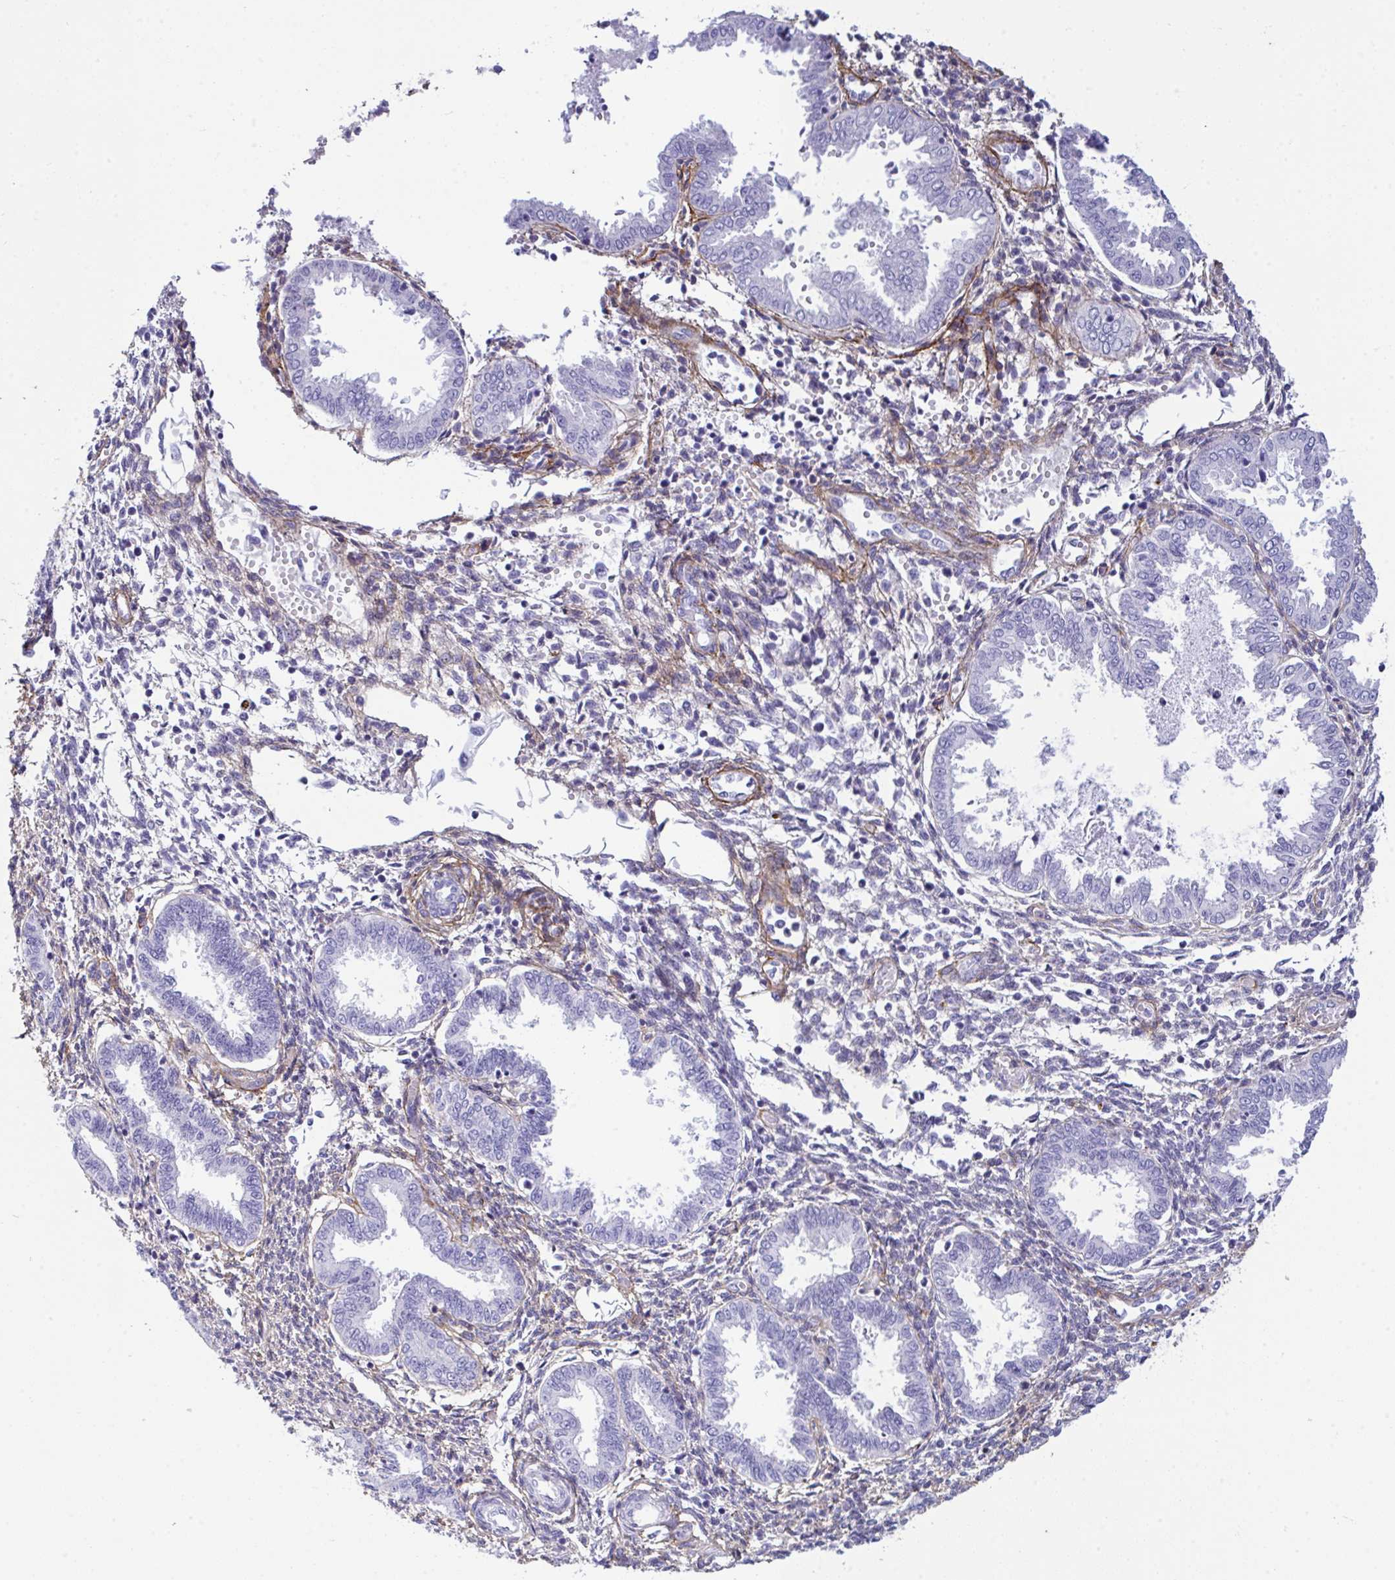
{"staining": {"intensity": "negative", "quantity": "none", "location": "none"}, "tissue": "endometrium", "cell_type": "Cells in endometrial stroma", "image_type": "normal", "snomed": [{"axis": "morphology", "description": "Normal tissue, NOS"}, {"axis": "topography", "description": "Endometrium"}], "caption": "High magnification brightfield microscopy of benign endometrium stained with DAB (3,3'-diaminobenzidine) (brown) and counterstained with hematoxylin (blue): cells in endometrial stroma show no significant staining. (DAB (3,3'-diaminobenzidine) immunohistochemistry visualized using brightfield microscopy, high magnification).", "gene": "LHFPL6", "patient": {"sex": "female", "age": 33}}